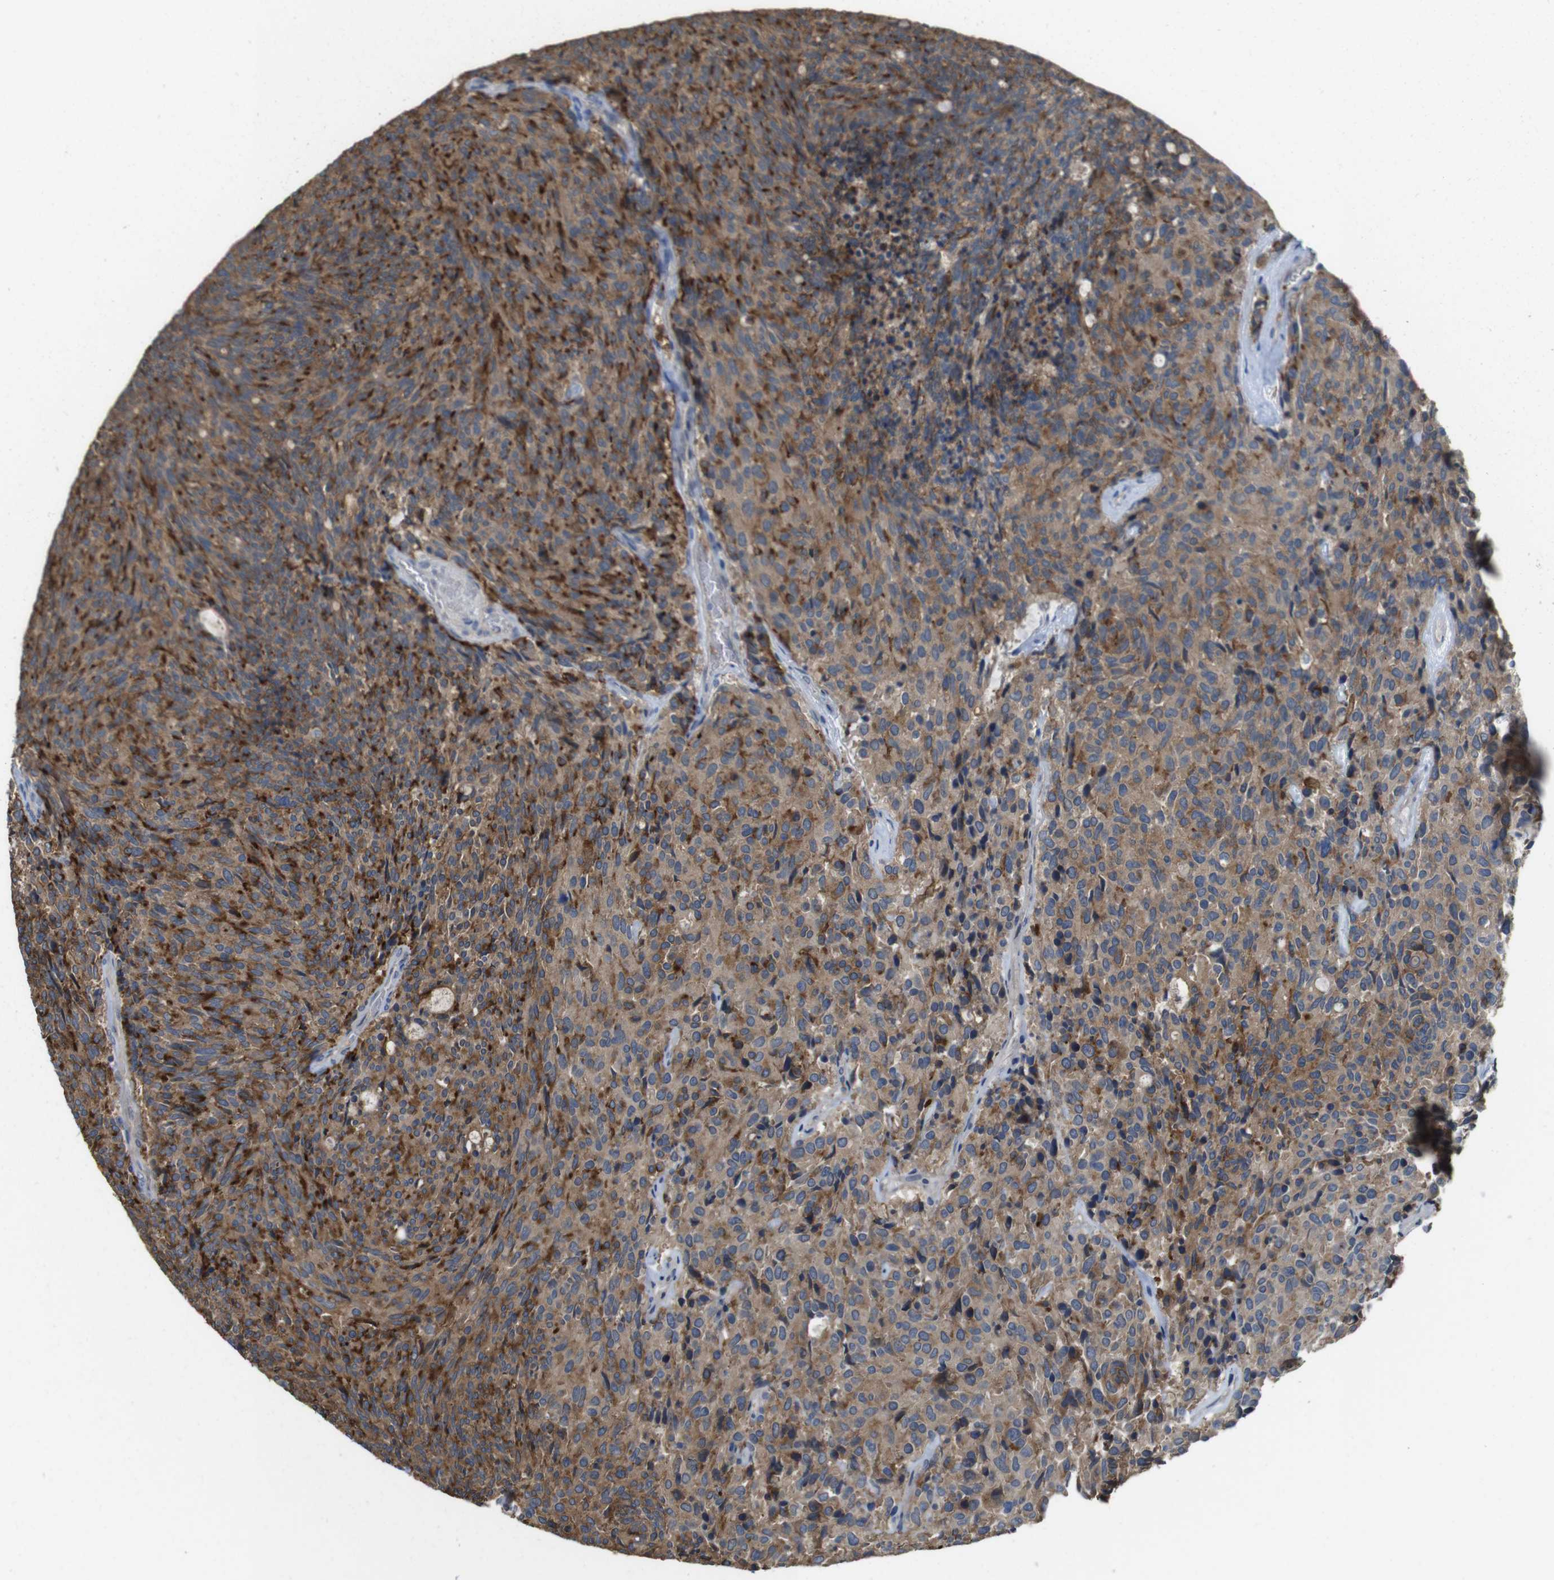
{"staining": {"intensity": "strong", "quantity": ">75%", "location": "cytoplasmic/membranous"}, "tissue": "carcinoid", "cell_type": "Tumor cells", "image_type": "cancer", "snomed": [{"axis": "morphology", "description": "Carcinoid, malignant, NOS"}, {"axis": "topography", "description": "Pancreas"}], "caption": "This image shows malignant carcinoid stained with immunohistochemistry (IHC) to label a protein in brown. The cytoplasmic/membranous of tumor cells show strong positivity for the protein. Nuclei are counter-stained blue.", "gene": "CDC34", "patient": {"sex": "female", "age": 54}}